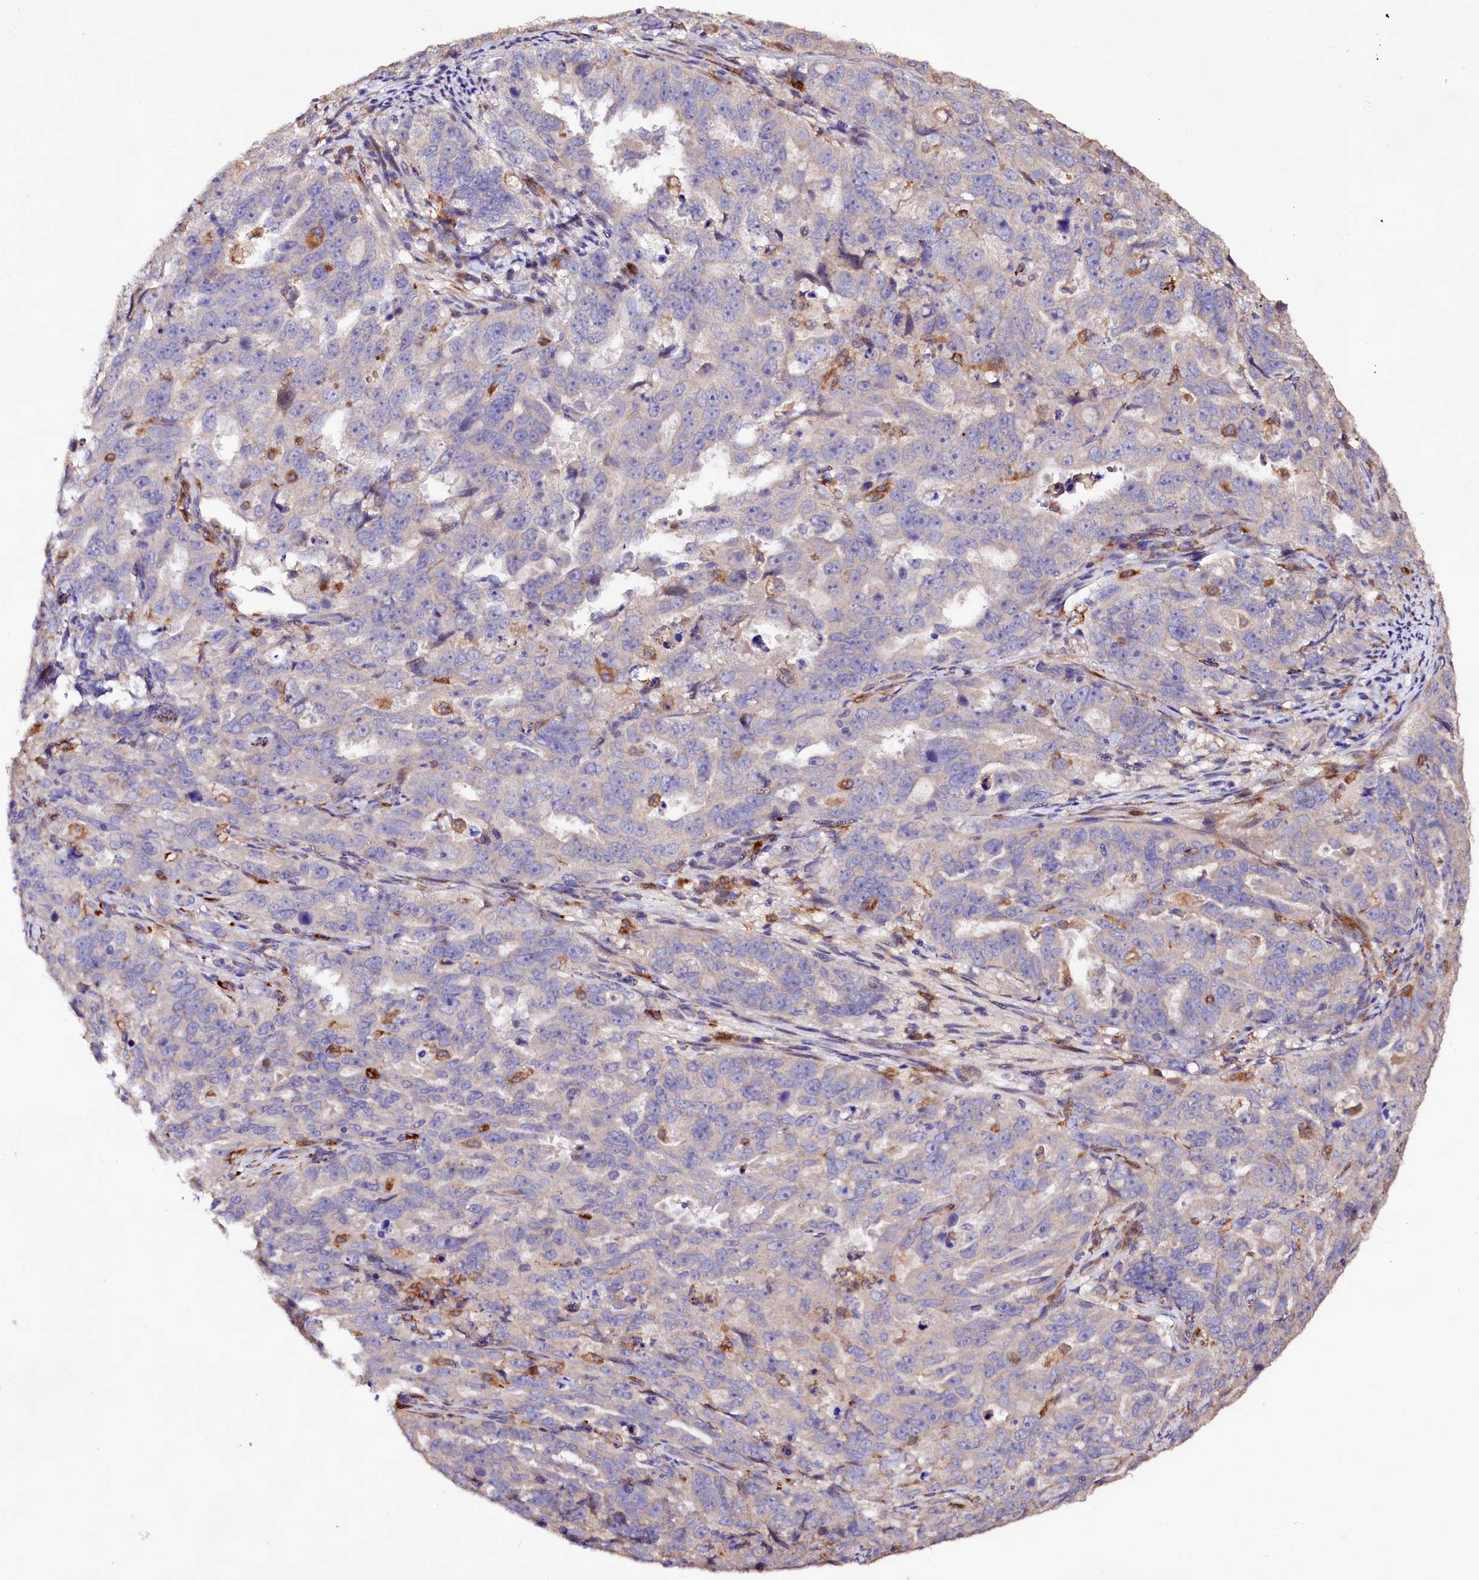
{"staining": {"intensity": "negative", "quantity": "none", "location": "none"}, "tissue": "endometrial cancer", "cell_type": "Tumor cells", "image_type": "cancer", "snomed": [{"axis": "morphology", "description": "Adenocarcinoma, NOS"}, {"axis": "topography", "description": "Endometrium"}], "caption": "A histopathology image of human endometrial adenocarcinoma is negative for staining in tumor cells.", "gene": "DMXL2", "patient": {"sex": "female", "age": 65}}